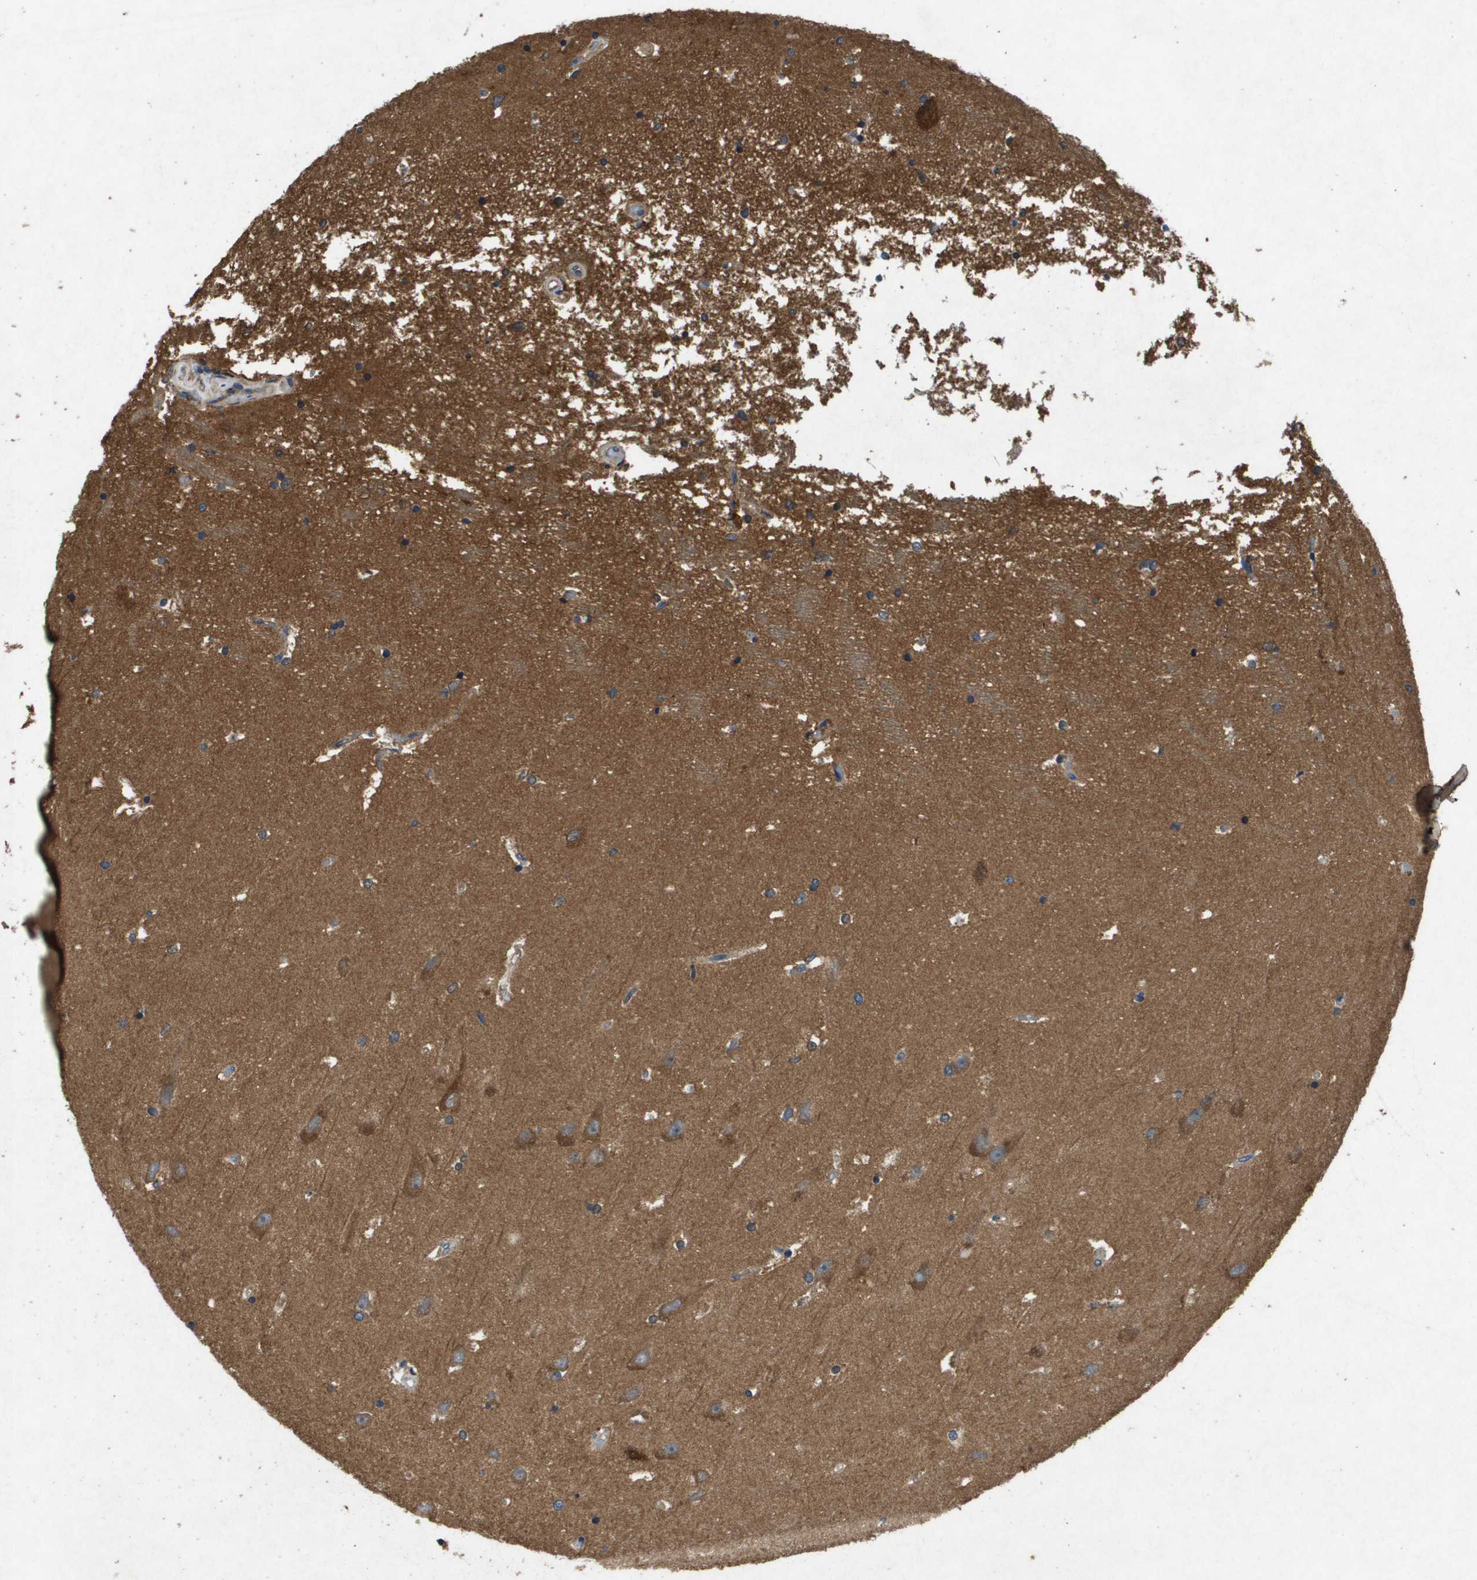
{"staining": {"intensity": "strong", "quantity": "25%-75%", "location": "cytoplasmic/membranous,nuclear"}, "tissue": "hippocampus", "cell_type": "Glial cells", "image_type": "normal", "snomed": [{"axis": "morphology", "description": "Normal tissue, NOS"}, {"axis": "topography", "description": "Hippocampus"}], "caption": "Immunohistochemistry (DAB (3,3'-diaminobenzidine)) staining of normal human hippocampus shows strong cytoplasmic/membranous,nuclear protein positivity in about 25%-75% of glial cells.", "gene": "PTPRT", "patient": {"sex": "male", "age": 45}}